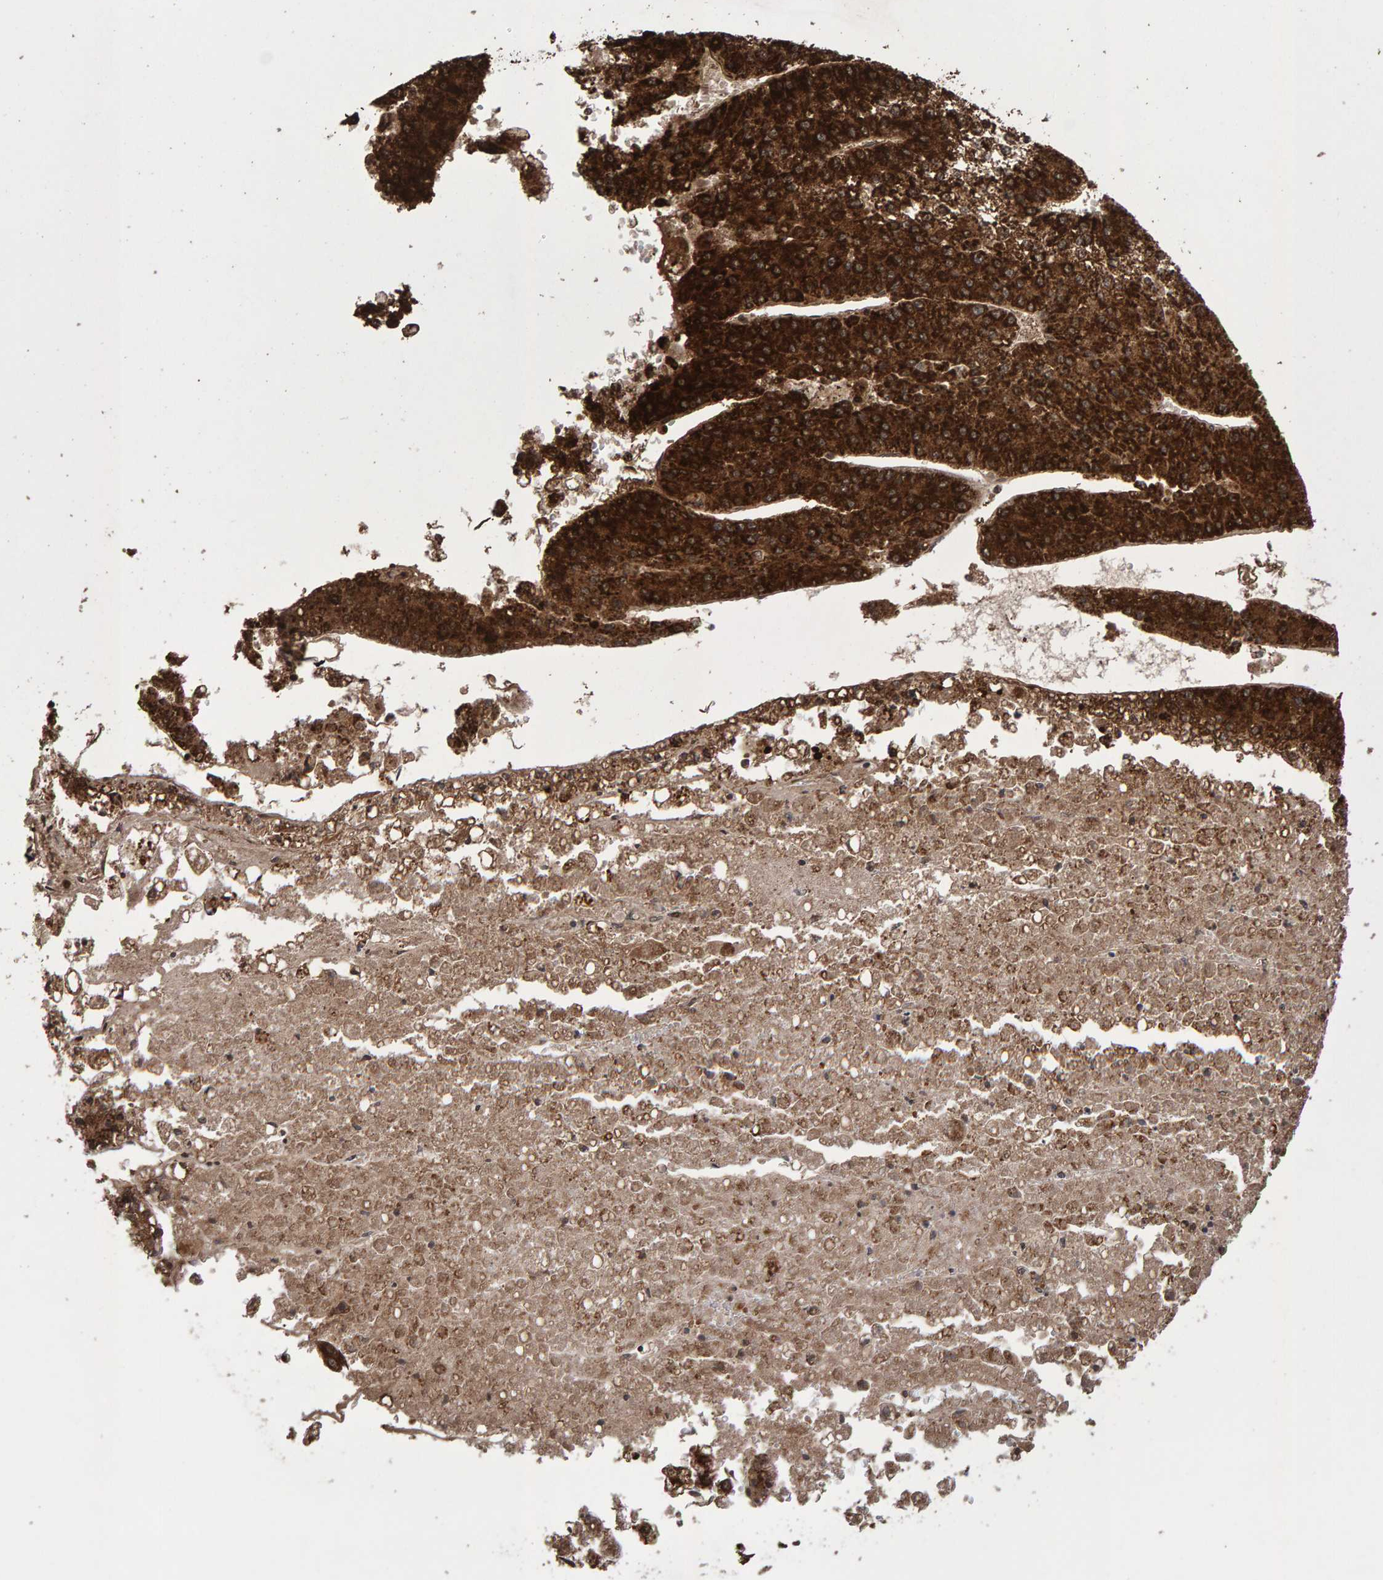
{"staining": {"intensity": "strong", "quantity": ">75%", "location": "cytoplasmic/membranous"}, "tissue": "liver cancer", "cell_type": "Tumor cells", "image_type": "cancer", "snomed": [{"axis": "morphology", "description": "Carcinoma, Hepatocellular, NOS"}, {"axis": "topography", "description": "Liver"}], "caption": "A micrograph of liver hepatocellular carcinoma stained for a protein exhibits strong cytoplasmic/membranous brown staining in tumor cells. (brown staining indicates protein expression, while blue staining denotes nuclei).", "gene": "PECR", "patient": {"sex": "female", "age": 73}}